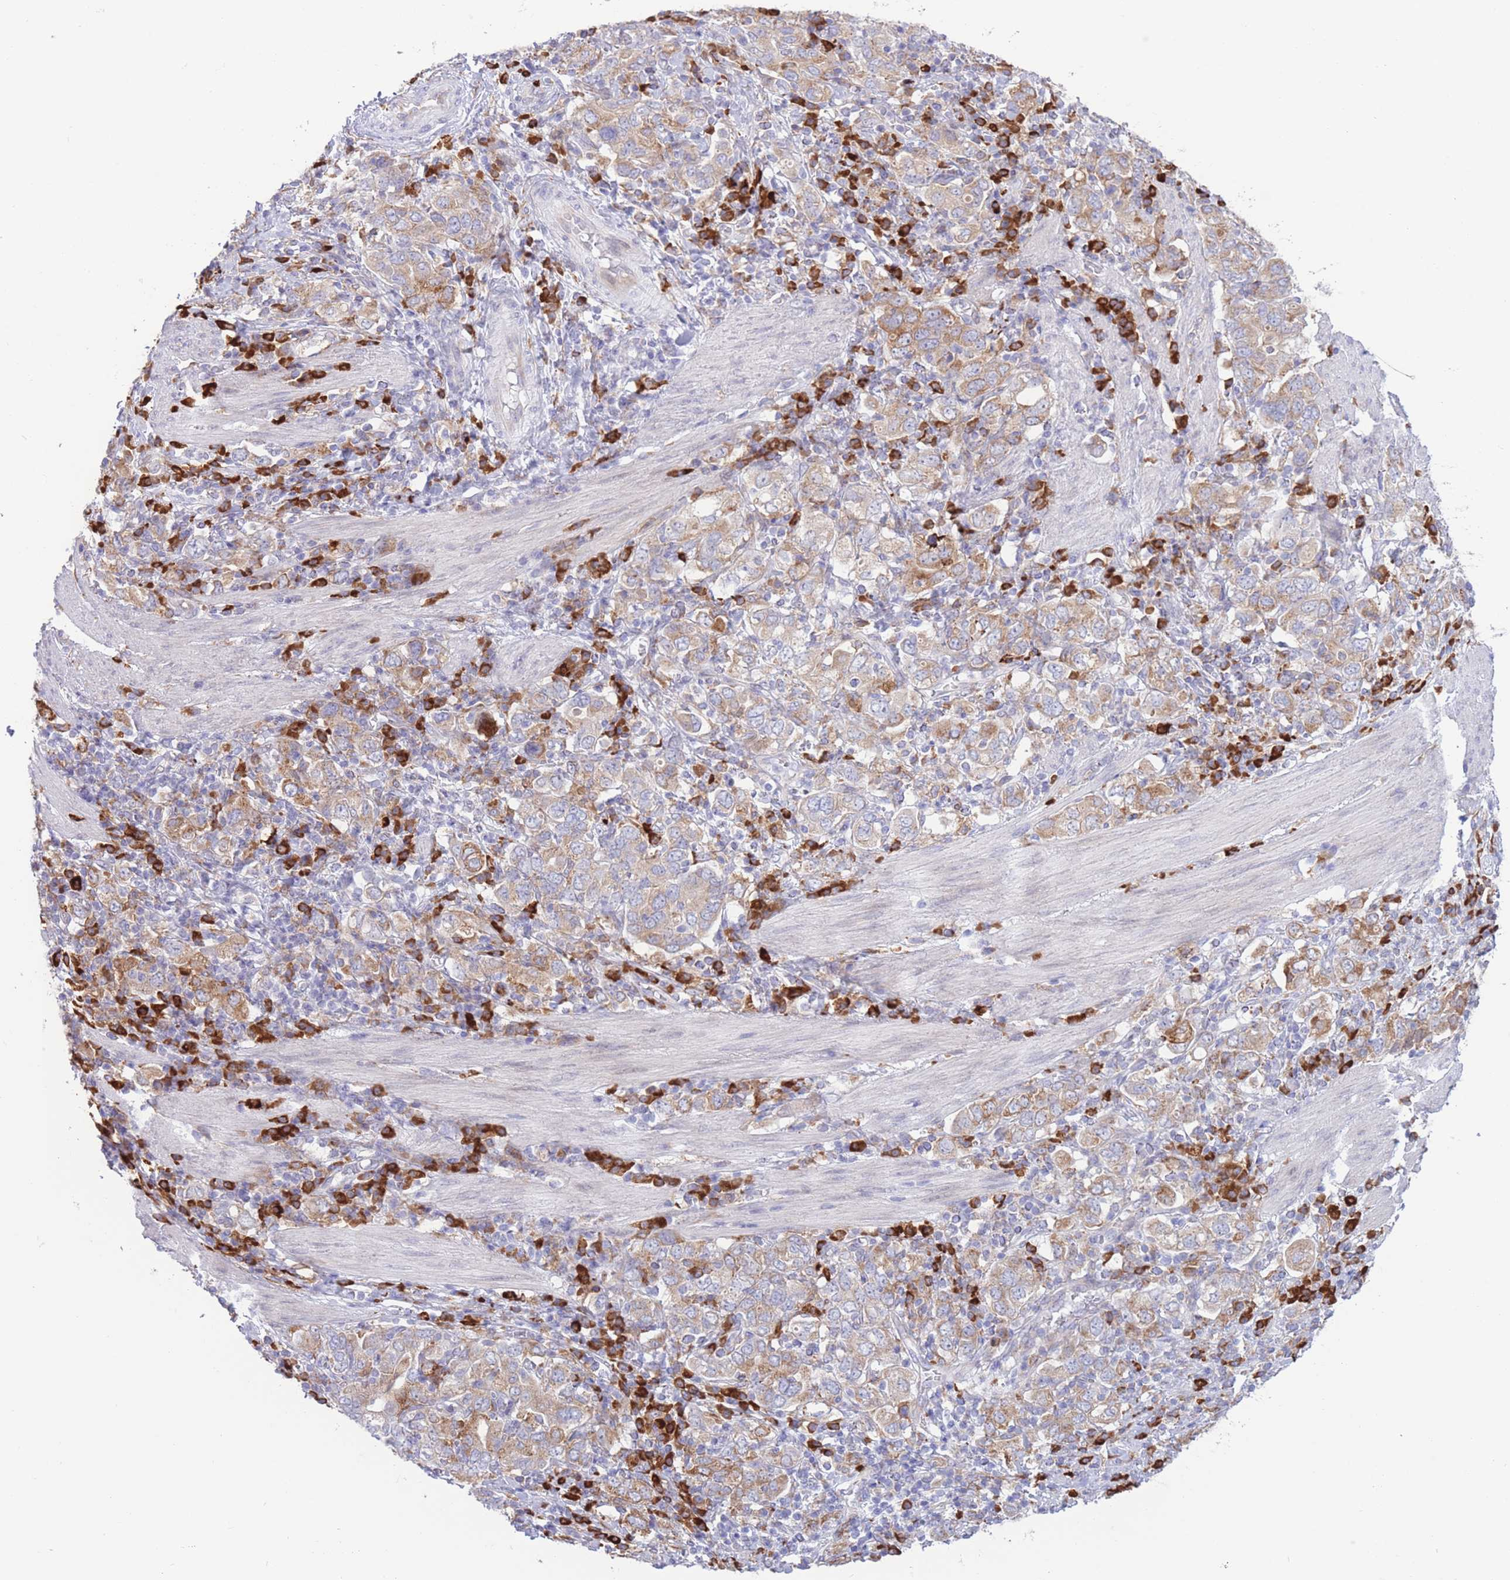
{"staining": {"intensity": "moderate", "quantity": ">75%", "location": "cytoplasmic/membranous"}, "tissue": "stomach cancer", "cell_type": "Tumor cells", "image_type": "cancer", "snomed": [{"axis": "morphology", "description": "Adenocarcinoma, NOS"}, {"axis": "topography", "description": "Stomach, upper"}, {"axis": "topography", "description": "Stomach"}], "caption": "DAB (3,3'-diaminobenzidine) immunohistochemical staining of stomach cancer (adenocarcinoma) shows moderate cytoplasmic/membranous protein staining in about >75% of tumor cells. The protein of interest is shown in brown color, while the nuclei are stained blue.", "gene": "MYDGF", "patient": {"sex": "male", "age": 62}}